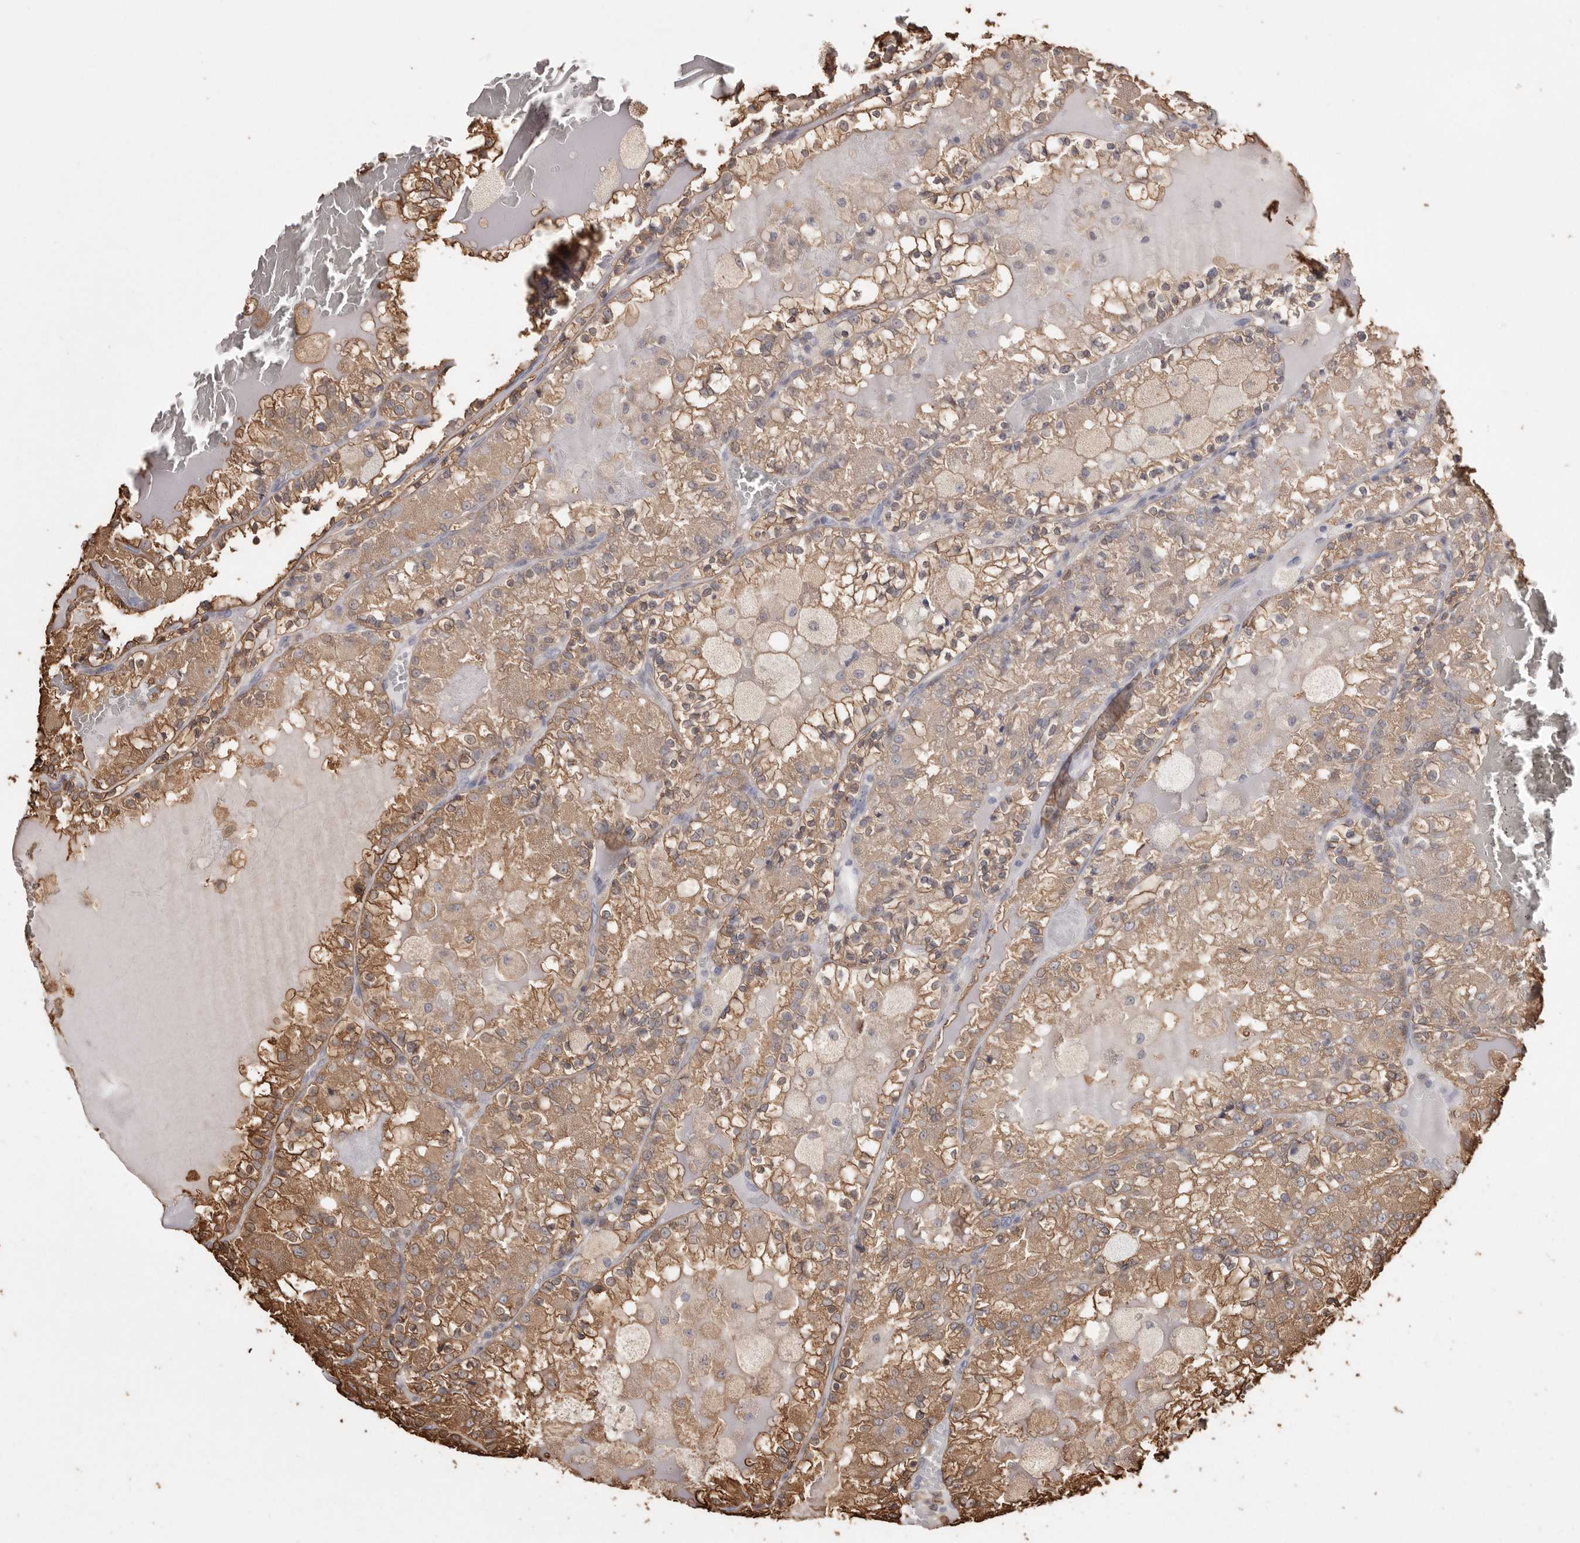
{"staining": {"intensity": "moderate", "quantity": ">75%", "location": "cytoplasmic/membranous"}, "tissue": "renal cancer", "cell_type": "Tumor cells", "image_type": "cancer", "snomed": [{"axis": "morphology", "description": "Adenocarcinoma, NOS"}, {"axis": "topography", "description": "Kidney"}], "caption": "IHC micrograph of neoplastic tissue: adenocarcinoma (renal) stained using immunohistochemistry (IHC) displays medium levels of moderate protein expression localized specifically in the cytoplasmic/membranous of tumor cells, appearing as a cytoplasmic/membranous brown color.", "gene": "PKM", "patient": {"sex": "female", "age": 56}}